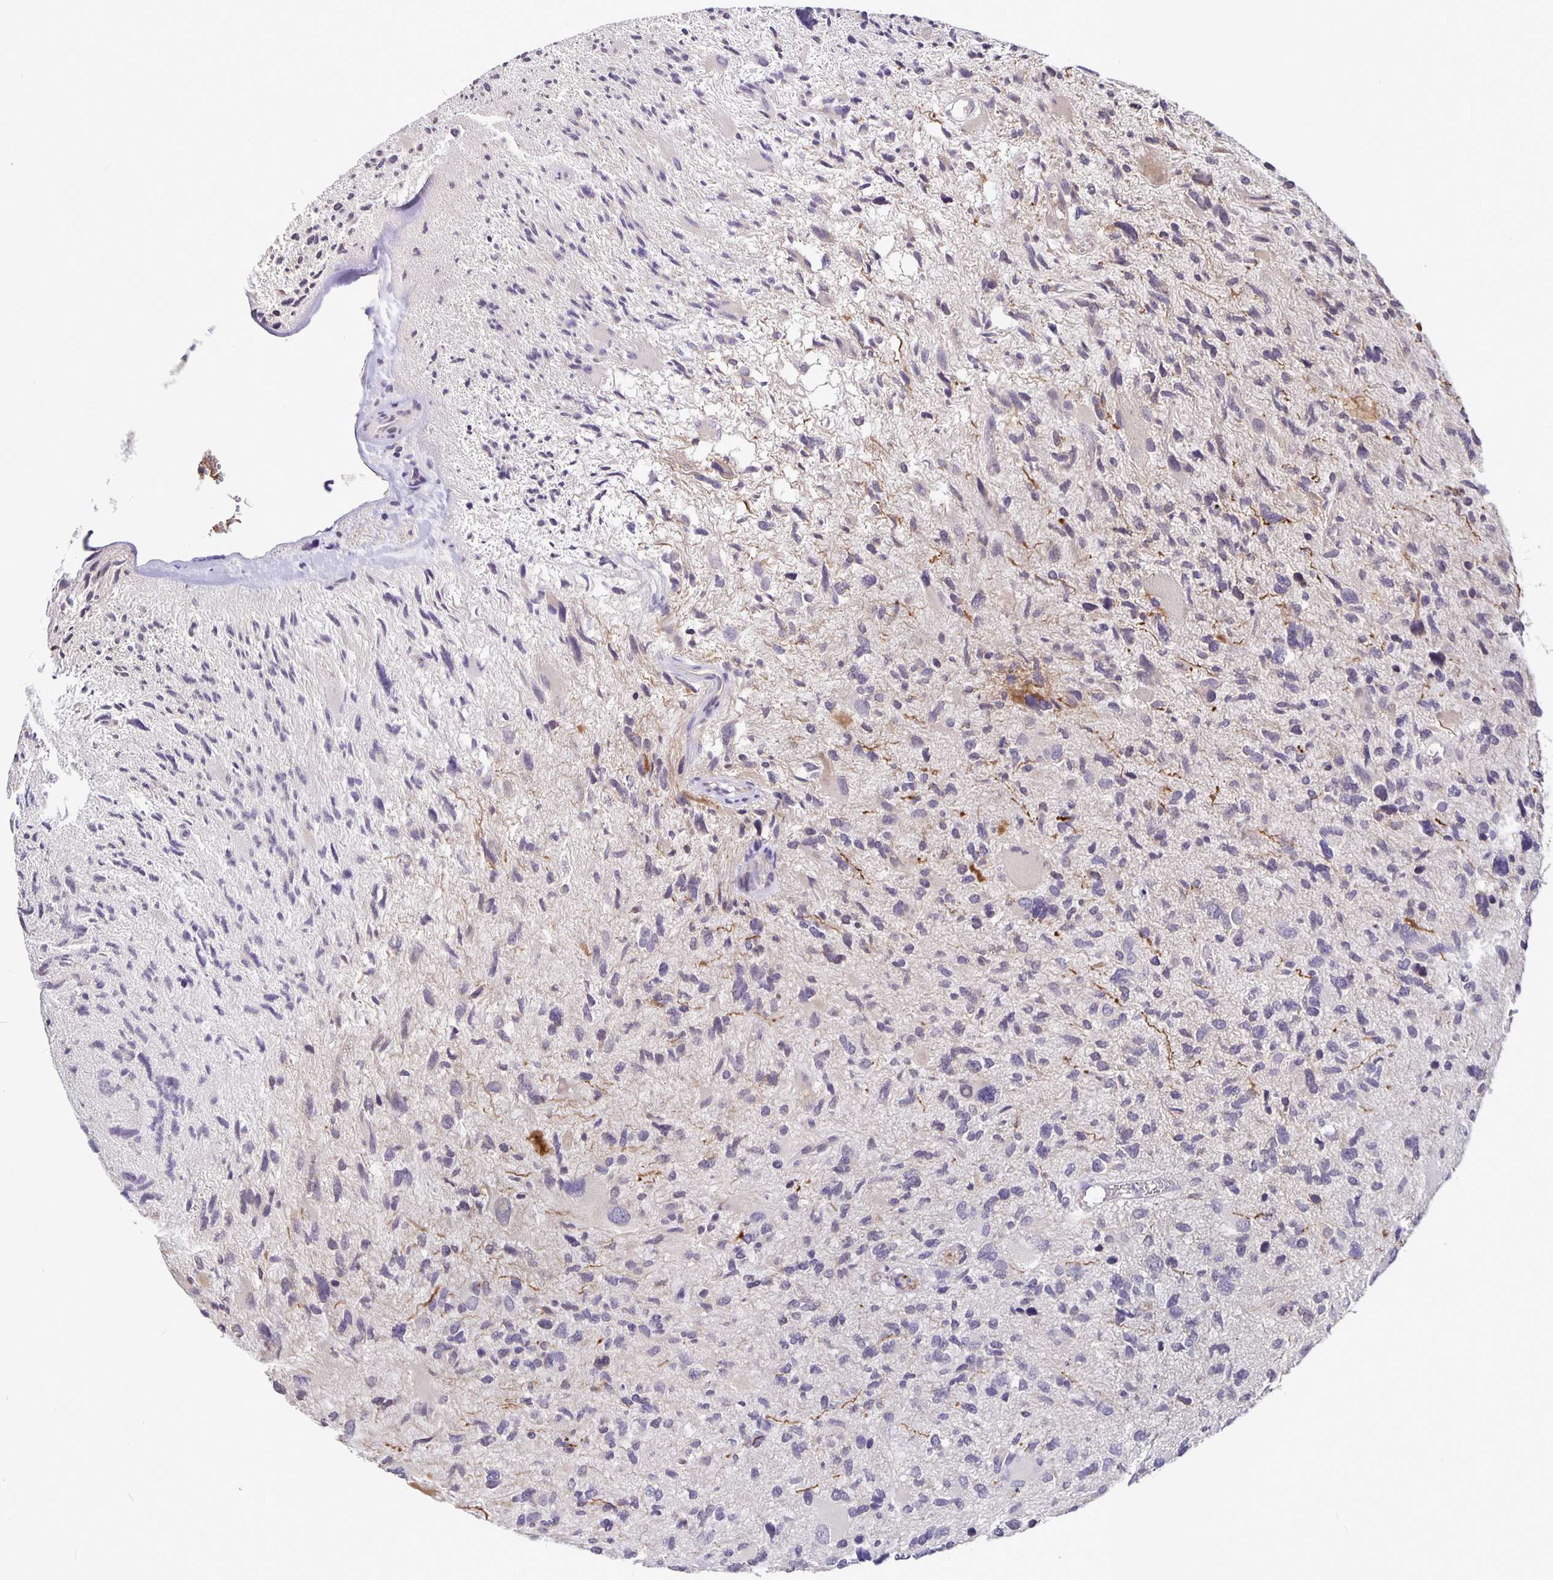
{"staining": {"intensity": "negative", "quantity": "none", "location": "none"}, "tissue": "glioma", "cell_type": "Tumor cells", "image_type": "cancer", "snomed": [{"axis": "morphology", "description": "Glioma, malignant, High grade"}, {"axis": "topography", "description": "Brain"}], "caption": "Immunohistochemistry (IHC) image of neoplastic tissue: glioma stained with DAB (3,3'-diaminobenzidine) demonstrates no significant protein positivity in tumor cells.", "gene": "FEM1C", "patient": {"sex": "female", "age": 11}}